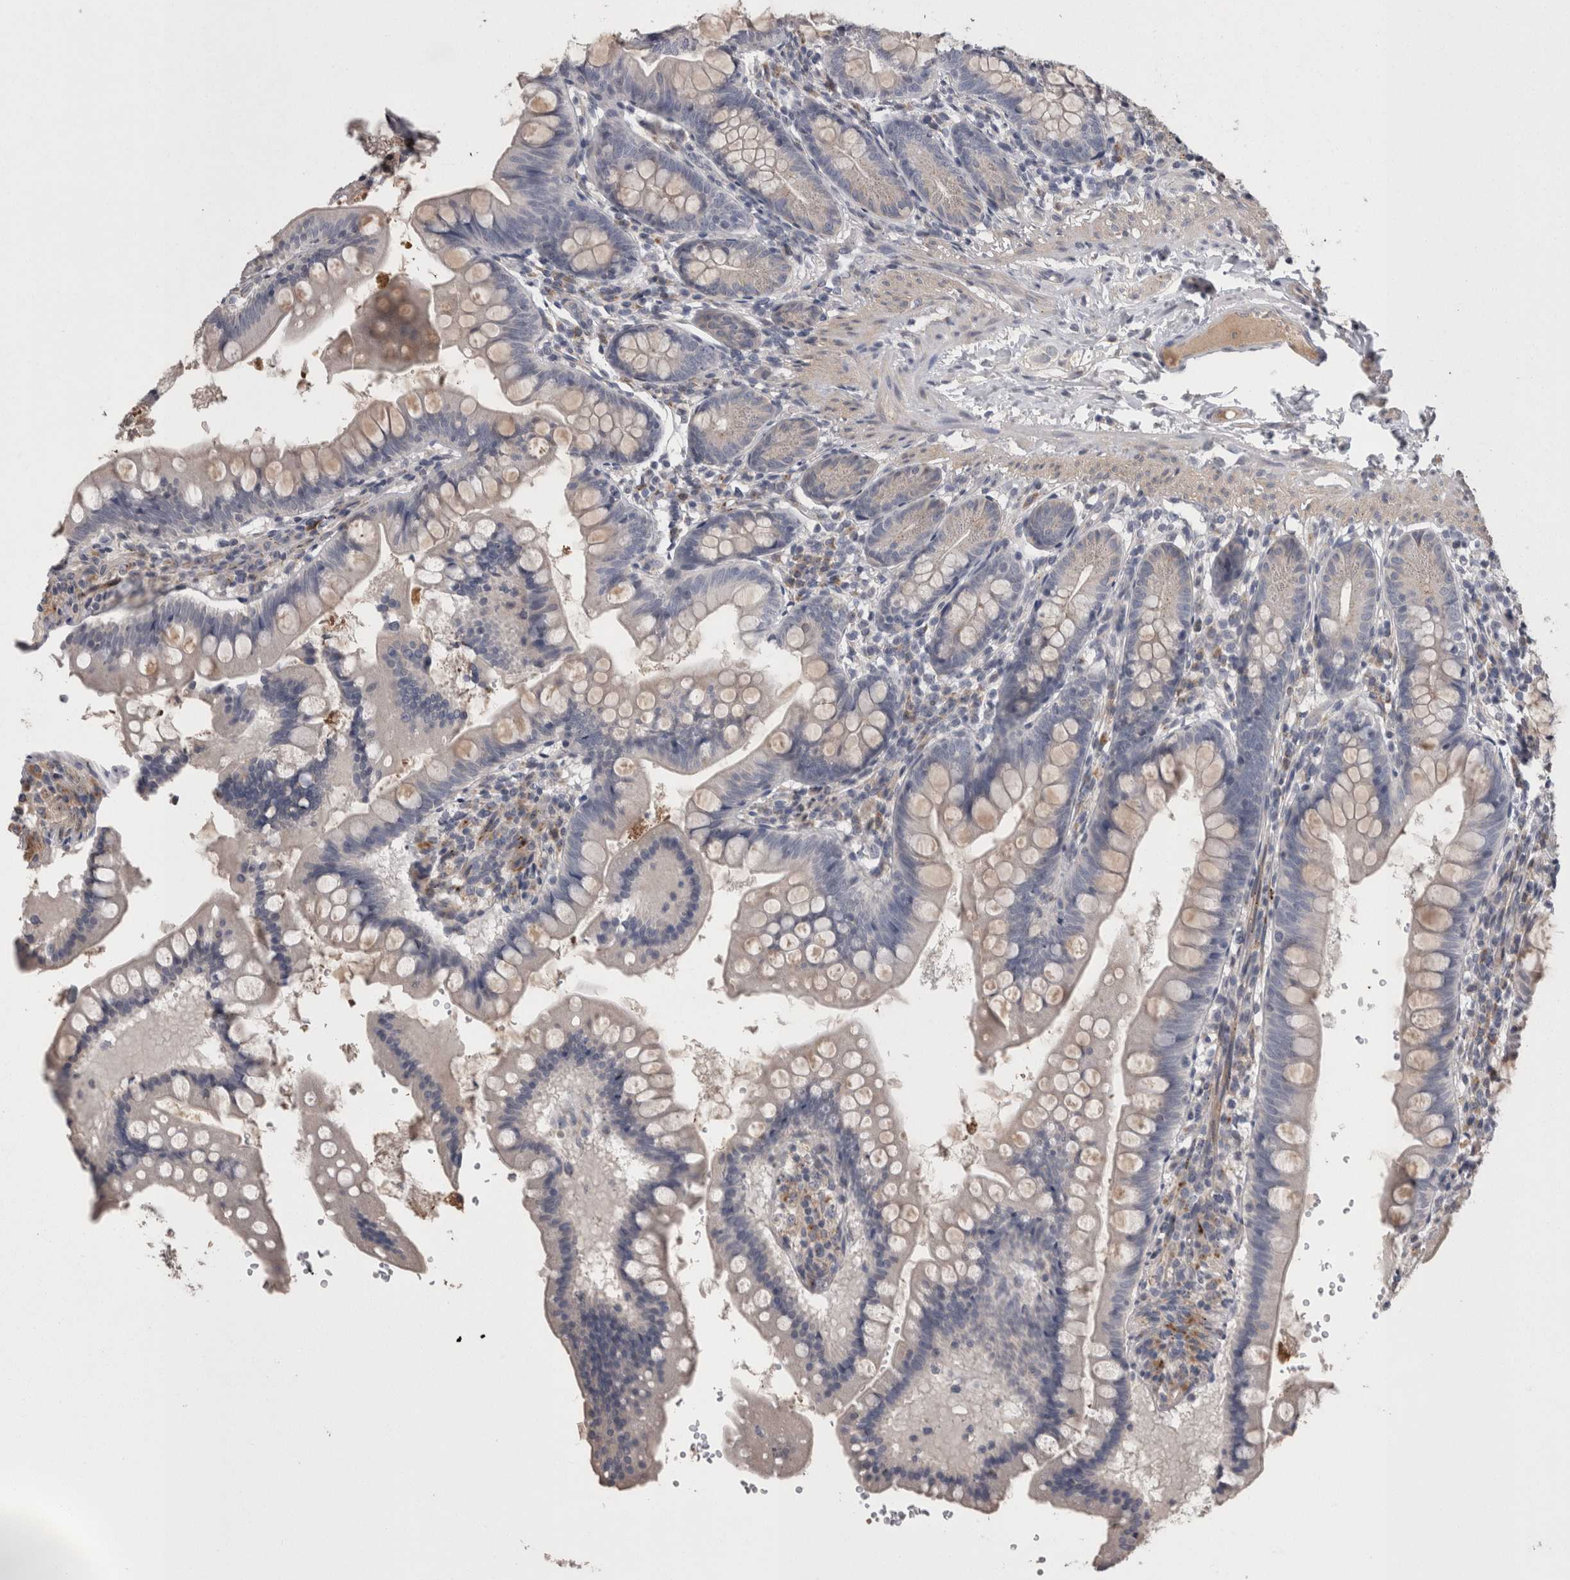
{"staining": {"intensity": "weak", "quantity": "<25%", "location": "cytoplasmic/membranous"}, "tissue": "small intestine", "cell_type": "Glandular cells", "image_type": "normal", "snomed": [{"axis": "morphology", "description": "Normal tissue, NOS"}, {"axis": "topography", "description": "Small intestine"}], "caption": "Immunohistochemistry (IHC) of benign human small intestine shows no expression in glandular cells. The staining is performed using DAB brown chromogen with nuclei counter-stained in using hematoxylin.", "gene": "STC1", "patient": {"sex": "male", "age": 7}}